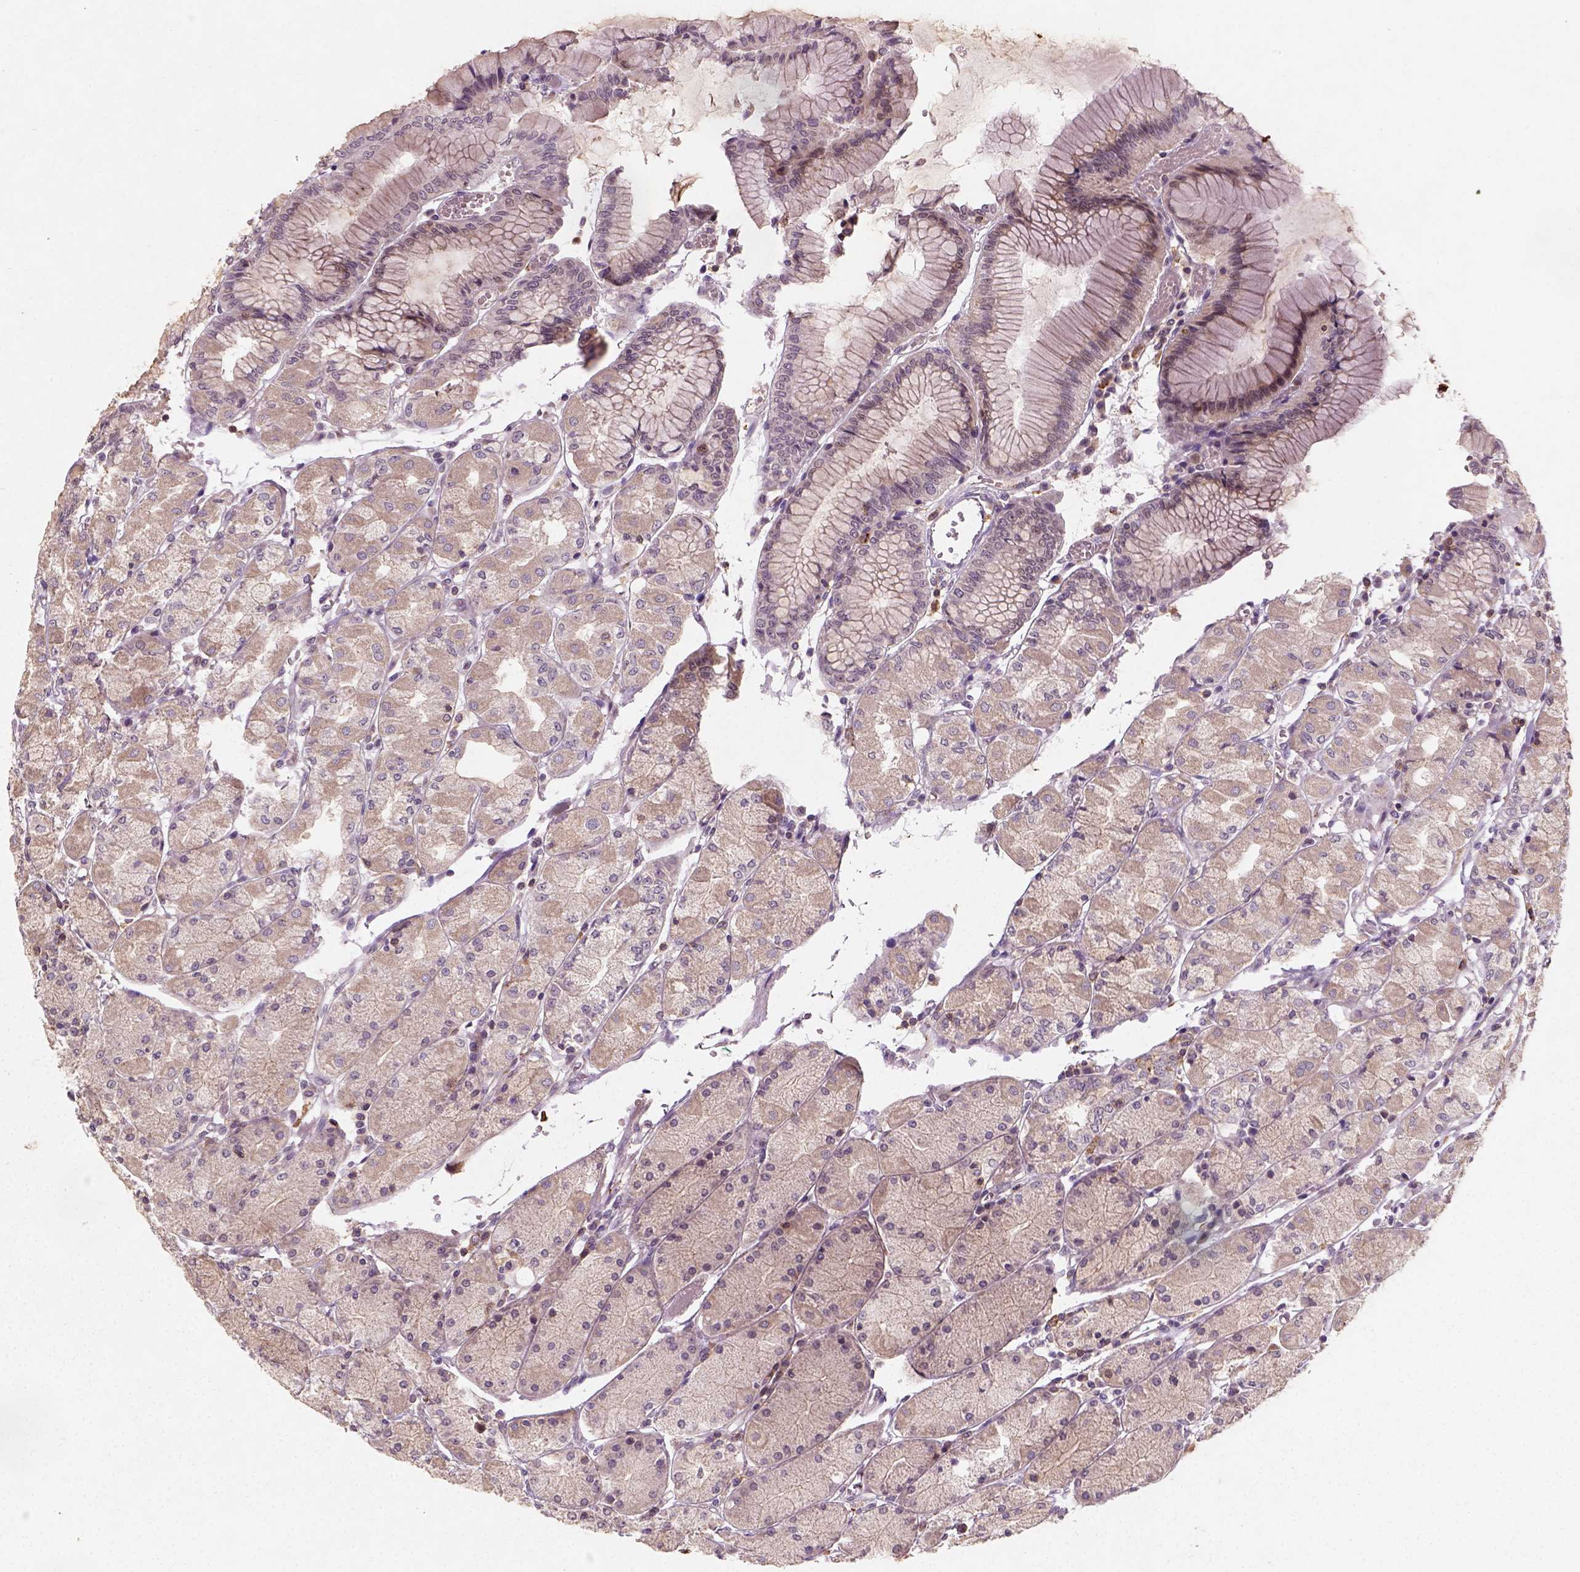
{"staining": {"intensity": "weak", "quantity": "25%-75%", "location": "cytoplasmic/membranous"}, "tissue": "stomach", "cell_type": "Glandular cells", "image_type": "normal", "snomed": [{"axis": "morphology", "description": "Normal tissue, NOS"}, {"axis": "topography", "description": "Stomach, upper"}], "caption": "Immunohistochemical staining of unremarkable stomach shows low levels of weak cytoplasmic/membranous positivity in about 25%-75% of glandular cells. (IHC, brightfield microscopy, high magnification).", "gene": "CAMKK1", "patient": {"sex": "male", "age": 69}}